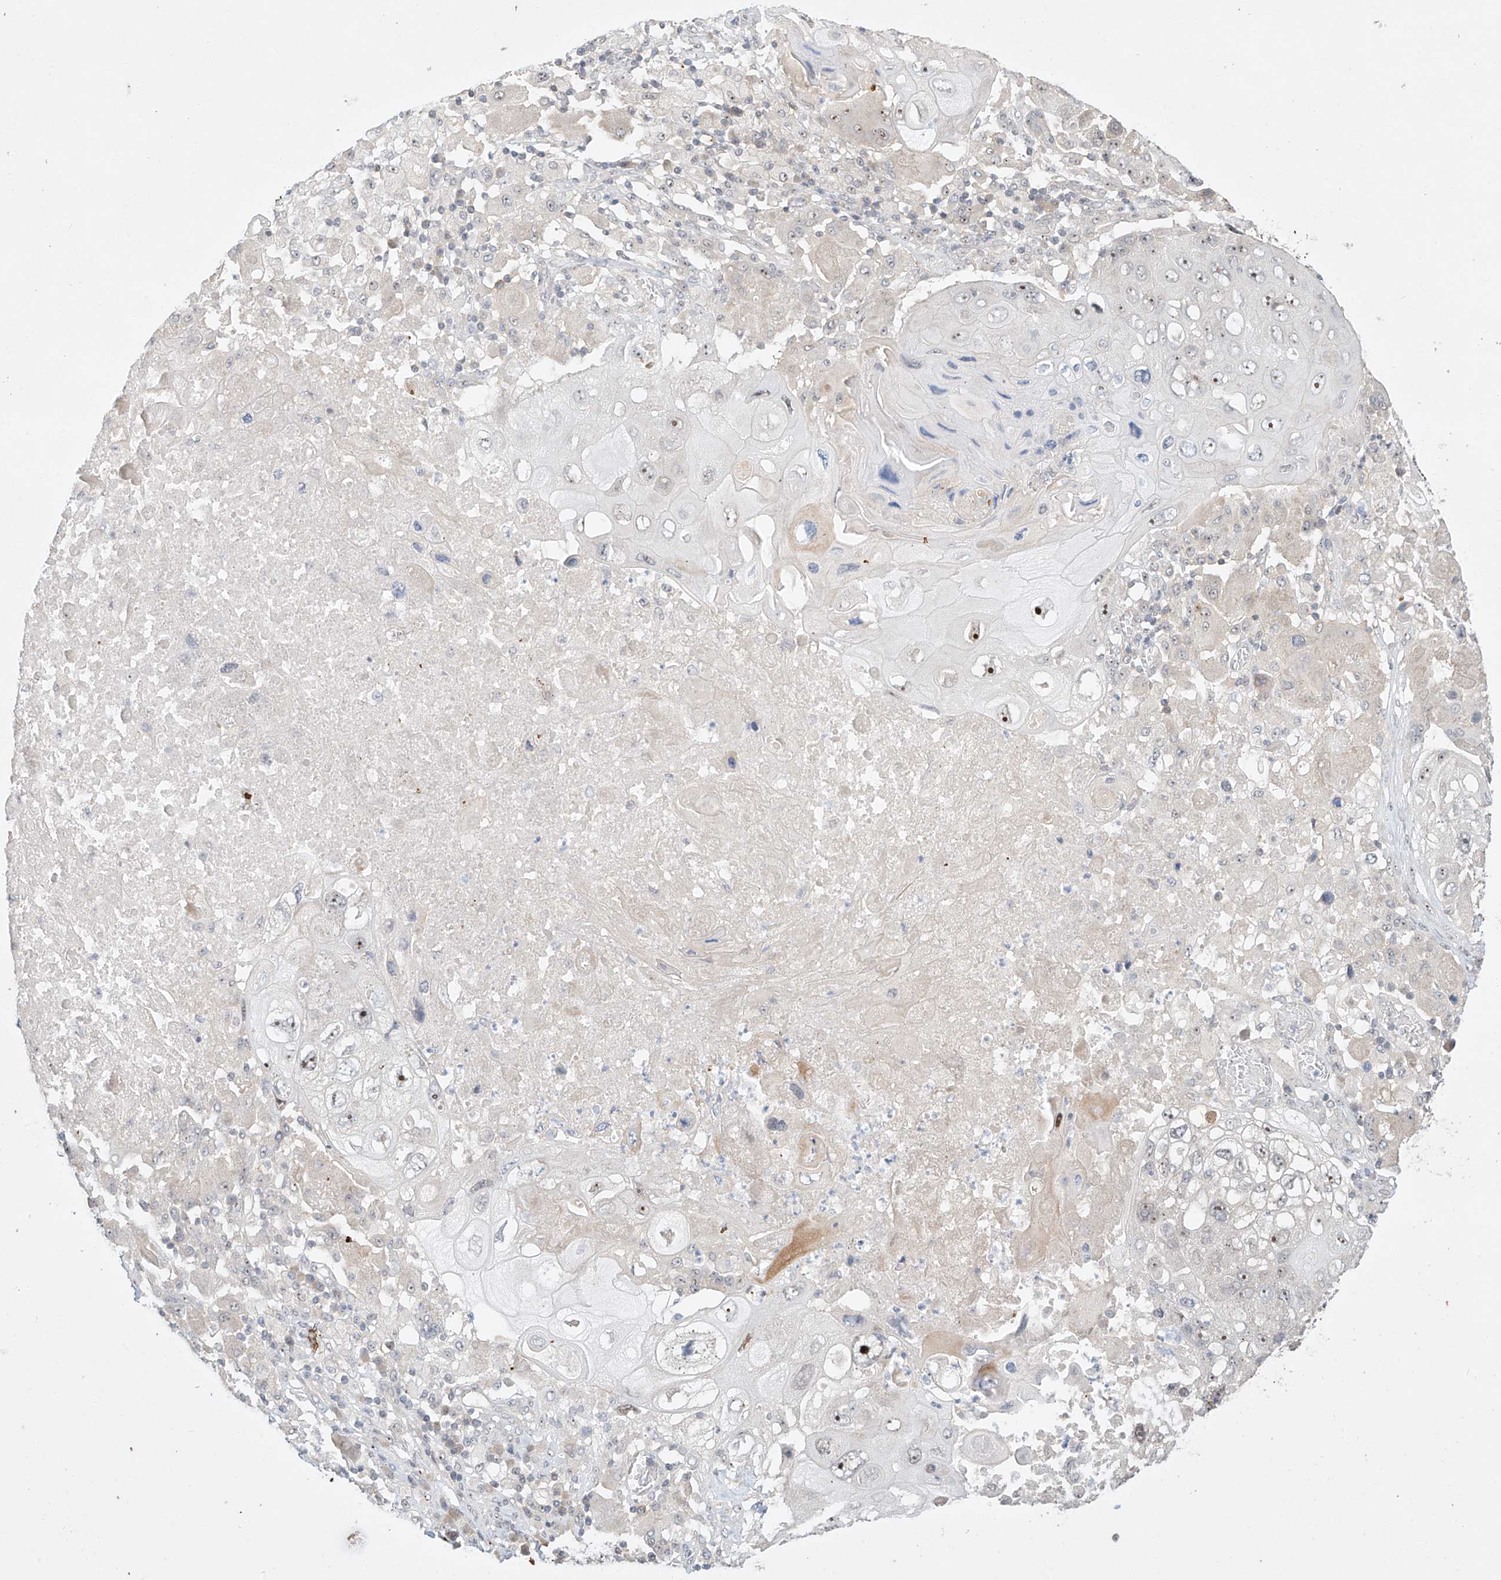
{"staining": {"intensity": "moderate", "quantity": "<25%", "location": "nuclear"}, "tissue": "lung cancer", "cell_type": "Tumor cells", "image_type": "cancer", "snomed": [{"axis": "morphology", "description": "Squamous cell carcinoma, NOS"}, {"axis": "topography", "description": "Lung"}], "caption": "High-magnification brightfield microscopy of lung cancer (squamous cell carcinoma) stained with DAB (brown) and counterstained with hematoxylin (blue). tumor cells exhibit moderate nuclear positivity is present in approximately<25% of cells.", "gene": "TASP1", "patient": {"sex": "male", "age": 61}}